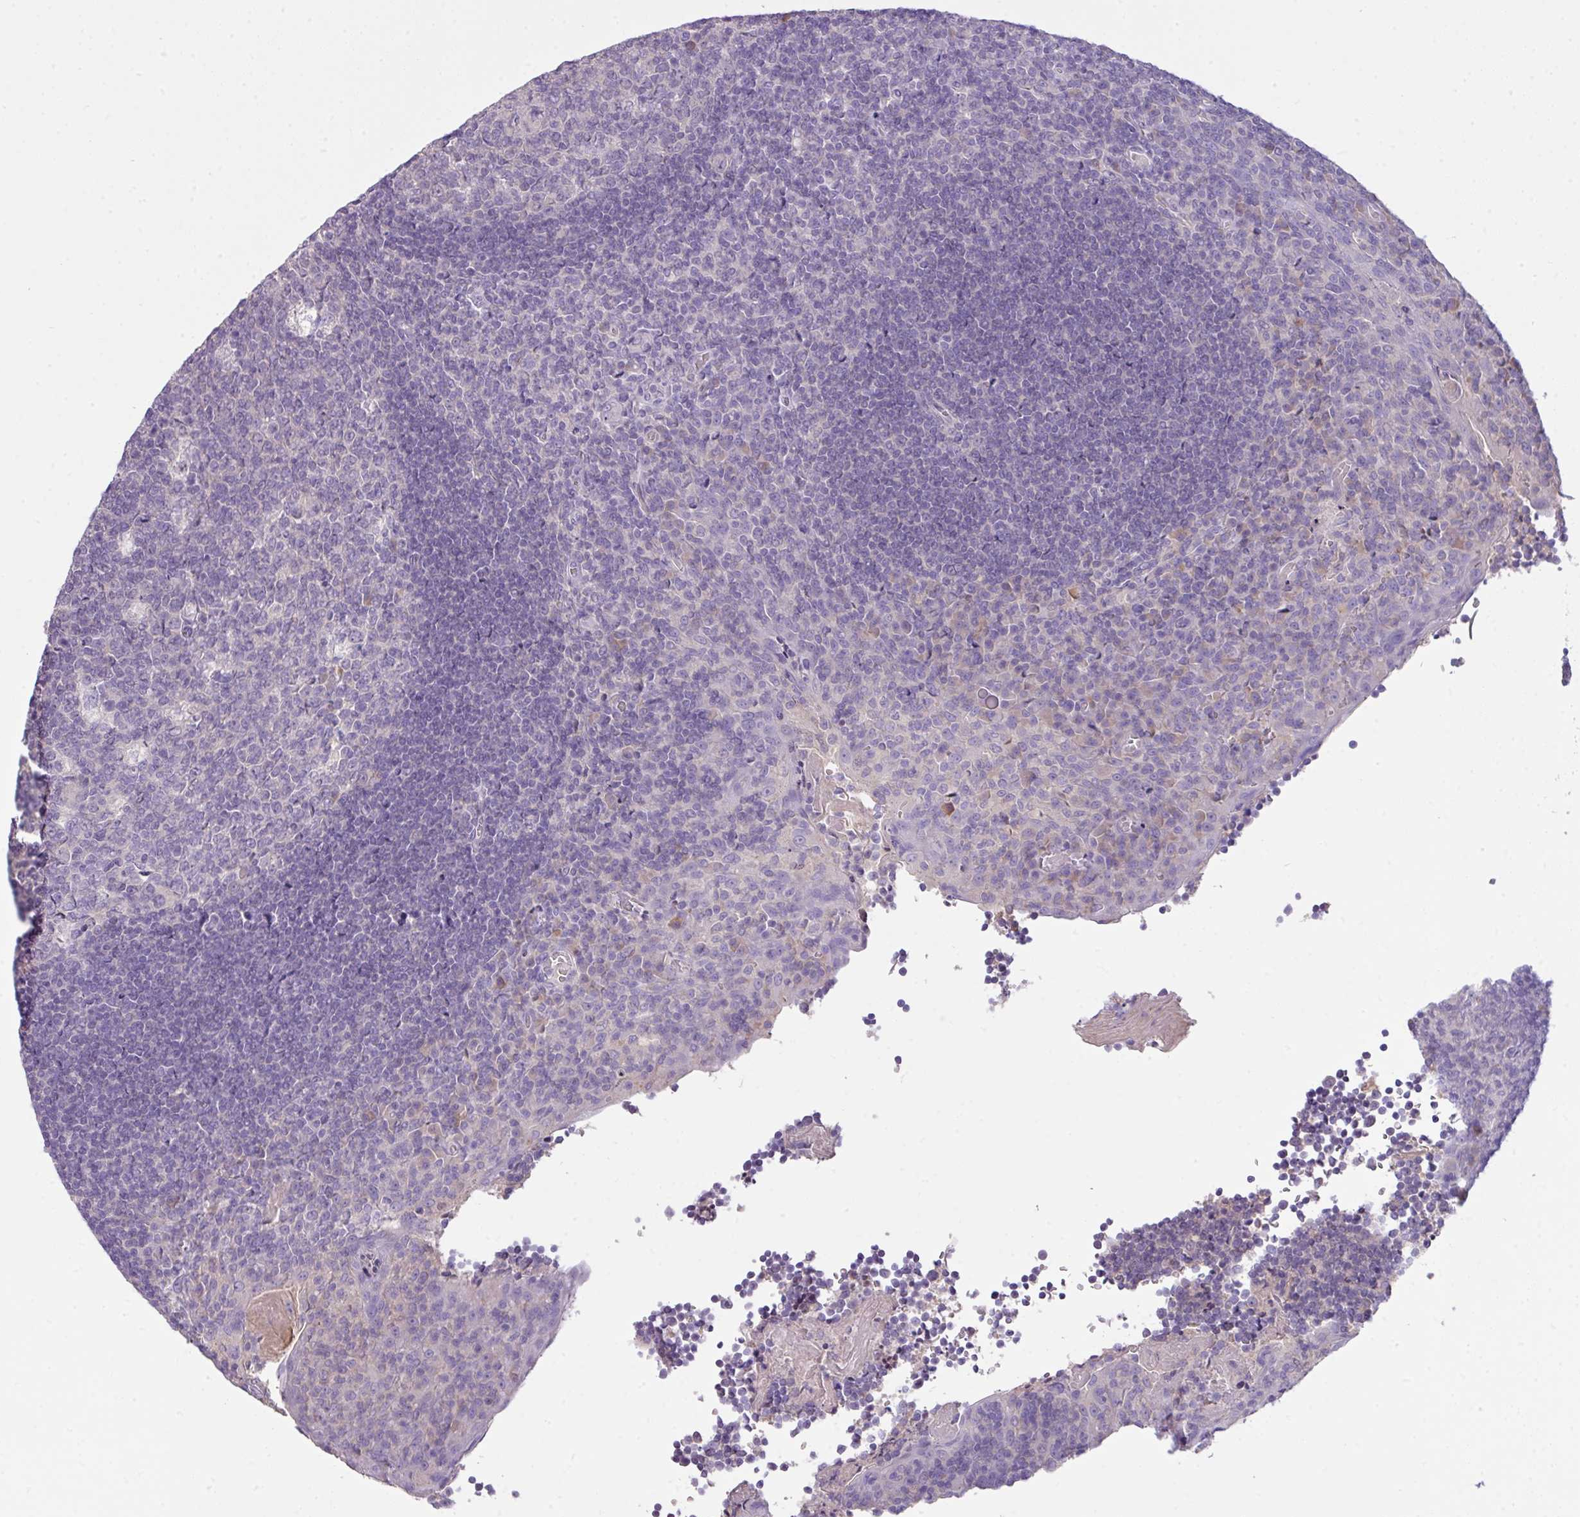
{"staining": {"intensity": "negative", "quantity": "none", "location": "none"}, "tissue": "tonsil", "cell_type": "Germinal center cells", "image_type": "normal", "snomed": [{"axis": "morphology", "description": "Normal tissue, NOS"}, {"axis": "topography", "description": "Tonsil"}], "caption": "The micrograph displays no significant expression in germinal center cells of tonsil.", "gene": "OR6C6", "patient": {"sex": "male", "age": 17}}